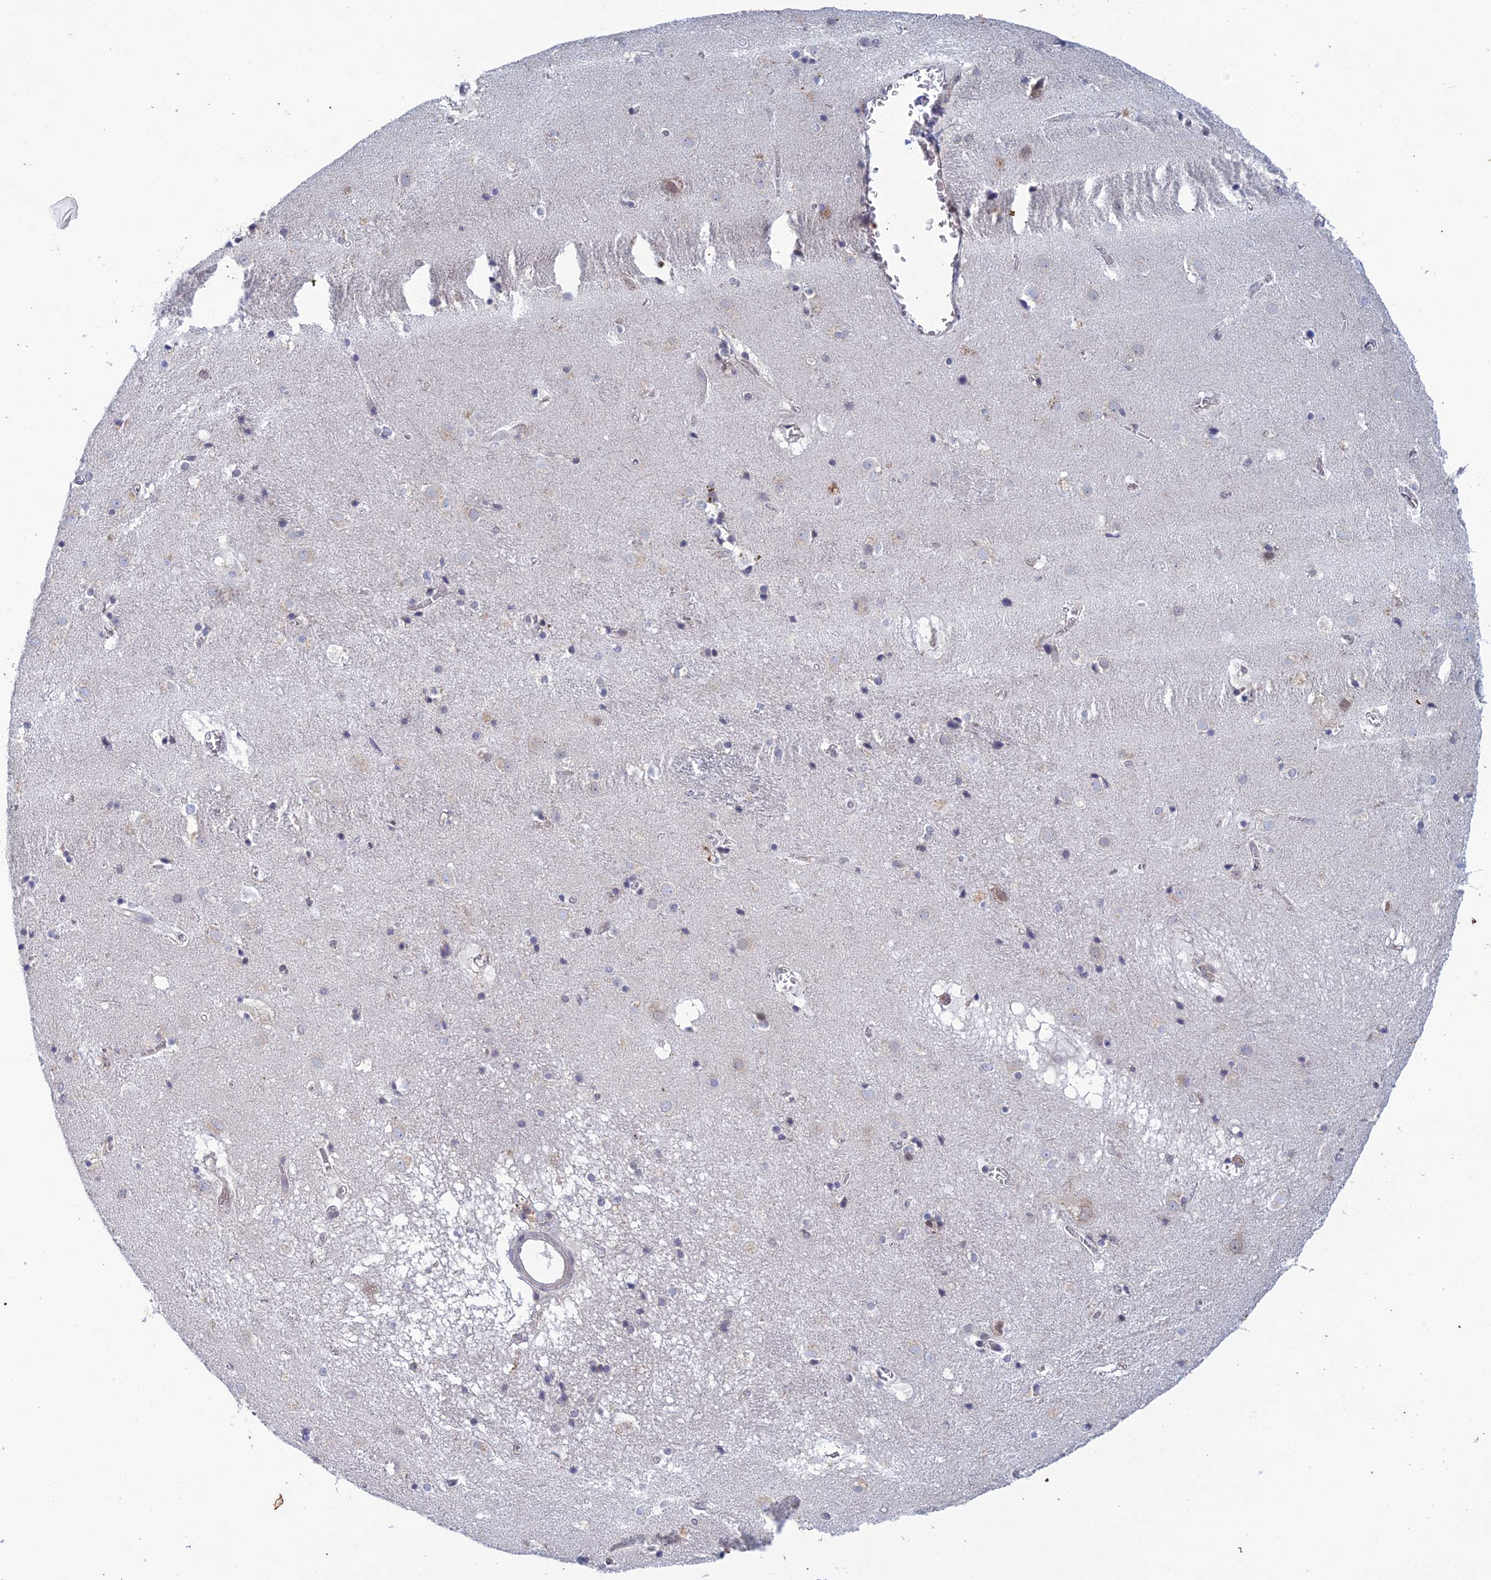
{"staining": {"intensity": "negative", "quantity": "none", "location": "none"}, "tissue": "caudate", "cell_type": "Glial cells", "image_type": "normal", "snomed": [{"axis": "morphology", "description": "Normal tissue, NOS"}, {"axis": "topography", "description": "Lateral ventricle wall"}], "caption": "High power microscopy micrograph of an IHC photomicrograph of unremarkable caudate, revealing no significant positivity in glial cells.", "gene": "SRA1", "patient": {"sex": "male", "age": 70}}